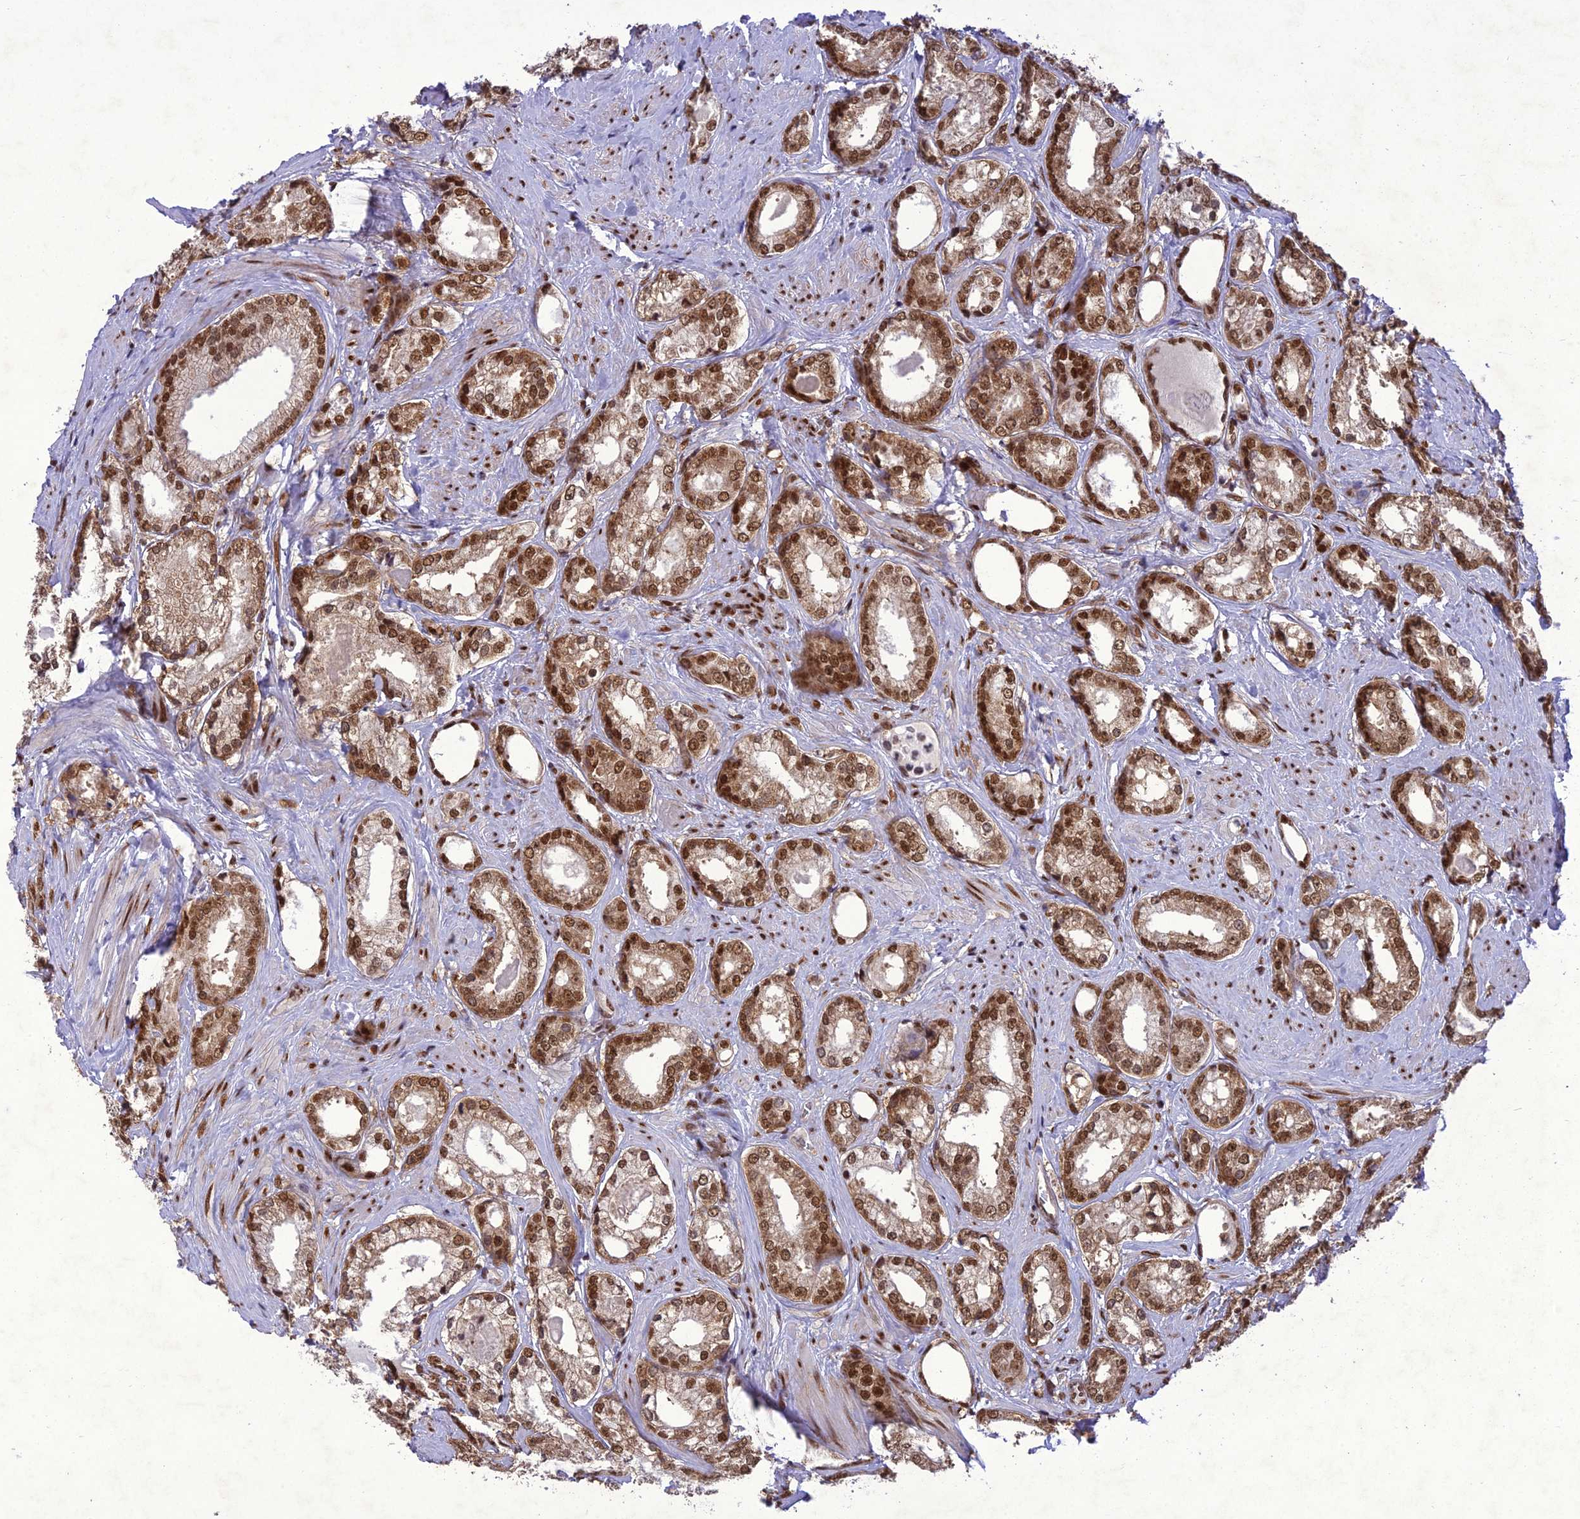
{"staining": {"intensity": "moderate", "quantity": ">75%", "location": "nuclear"}, "tissue": "prostate cancer", "cell_type": "Tumor cells", "image_type": "cancer", "snomed": [{"axis": "morphology", "description": "Adenocarcinoma, Low grade"}, {"axis": "topography", "description": "Prostate"}], "caption": "Tumor cells show moderate nuclear staining in approximately >75% of cells in prostate cancer (low-grade adenocarcinoma).", "gene": "DDX1", "patient": {"sex": "male", "age": 68}}